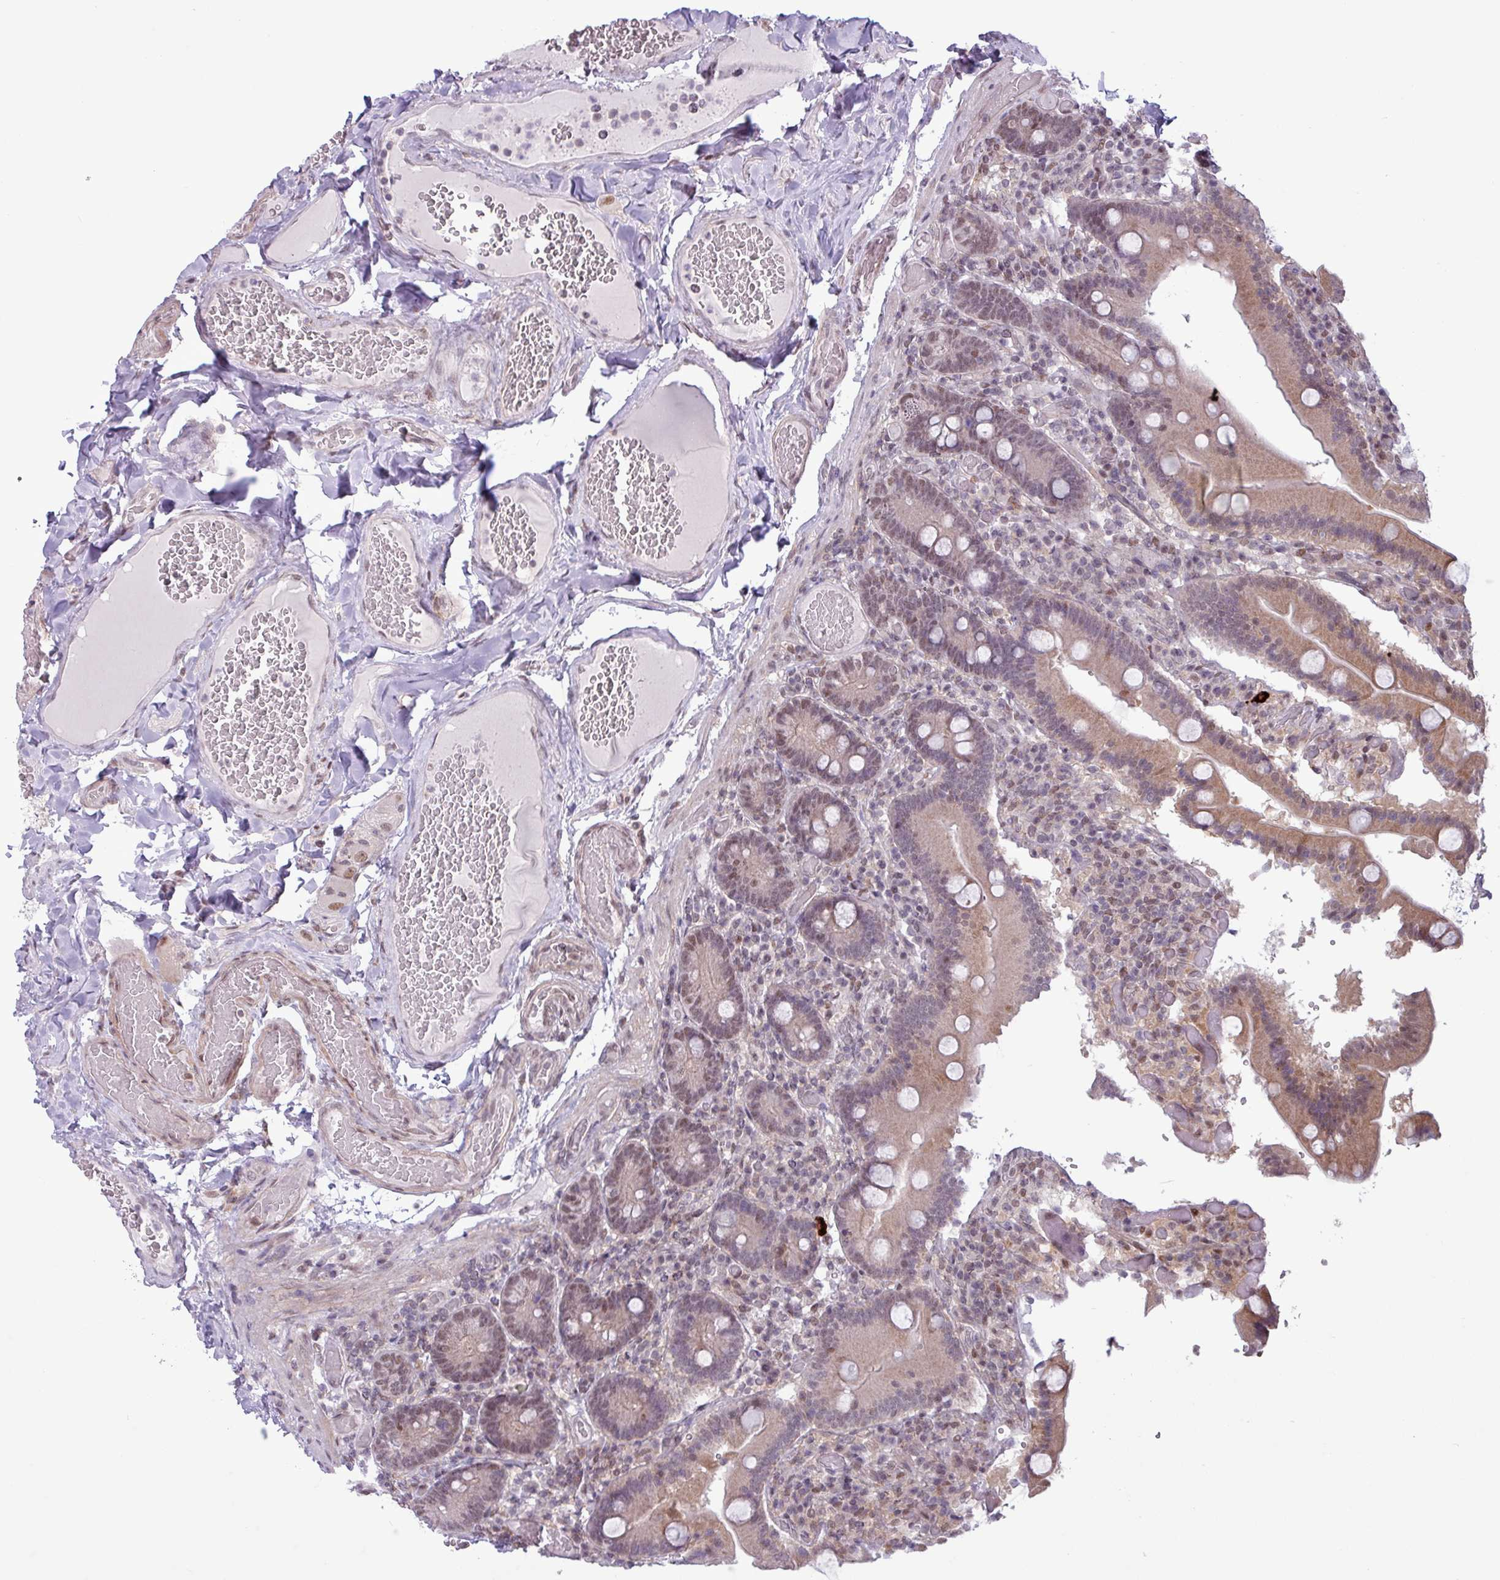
{"staining": {"intensity": "moderate", "quantity": "25%-75%", "location": "cytoplasmic/membranous,nuclear"}, "tissue": "duodenum", "cell_type": "Glandular cells", "image_type": "normal", "snomed": [{"axis": "morphology", "description": "Normal tissue, NOS"}, {"axis": "topography", "description": "Duodenum"}], "caption": "Immunohistochemical staining of unremarkable human duodenum demonstrates moderate cytoplasmic/membranous,nuclear protein staining in about 25%-75% of glandular cells.", "gene": "NOTCH2", "patient": {"sex": "female", "age": 62}}